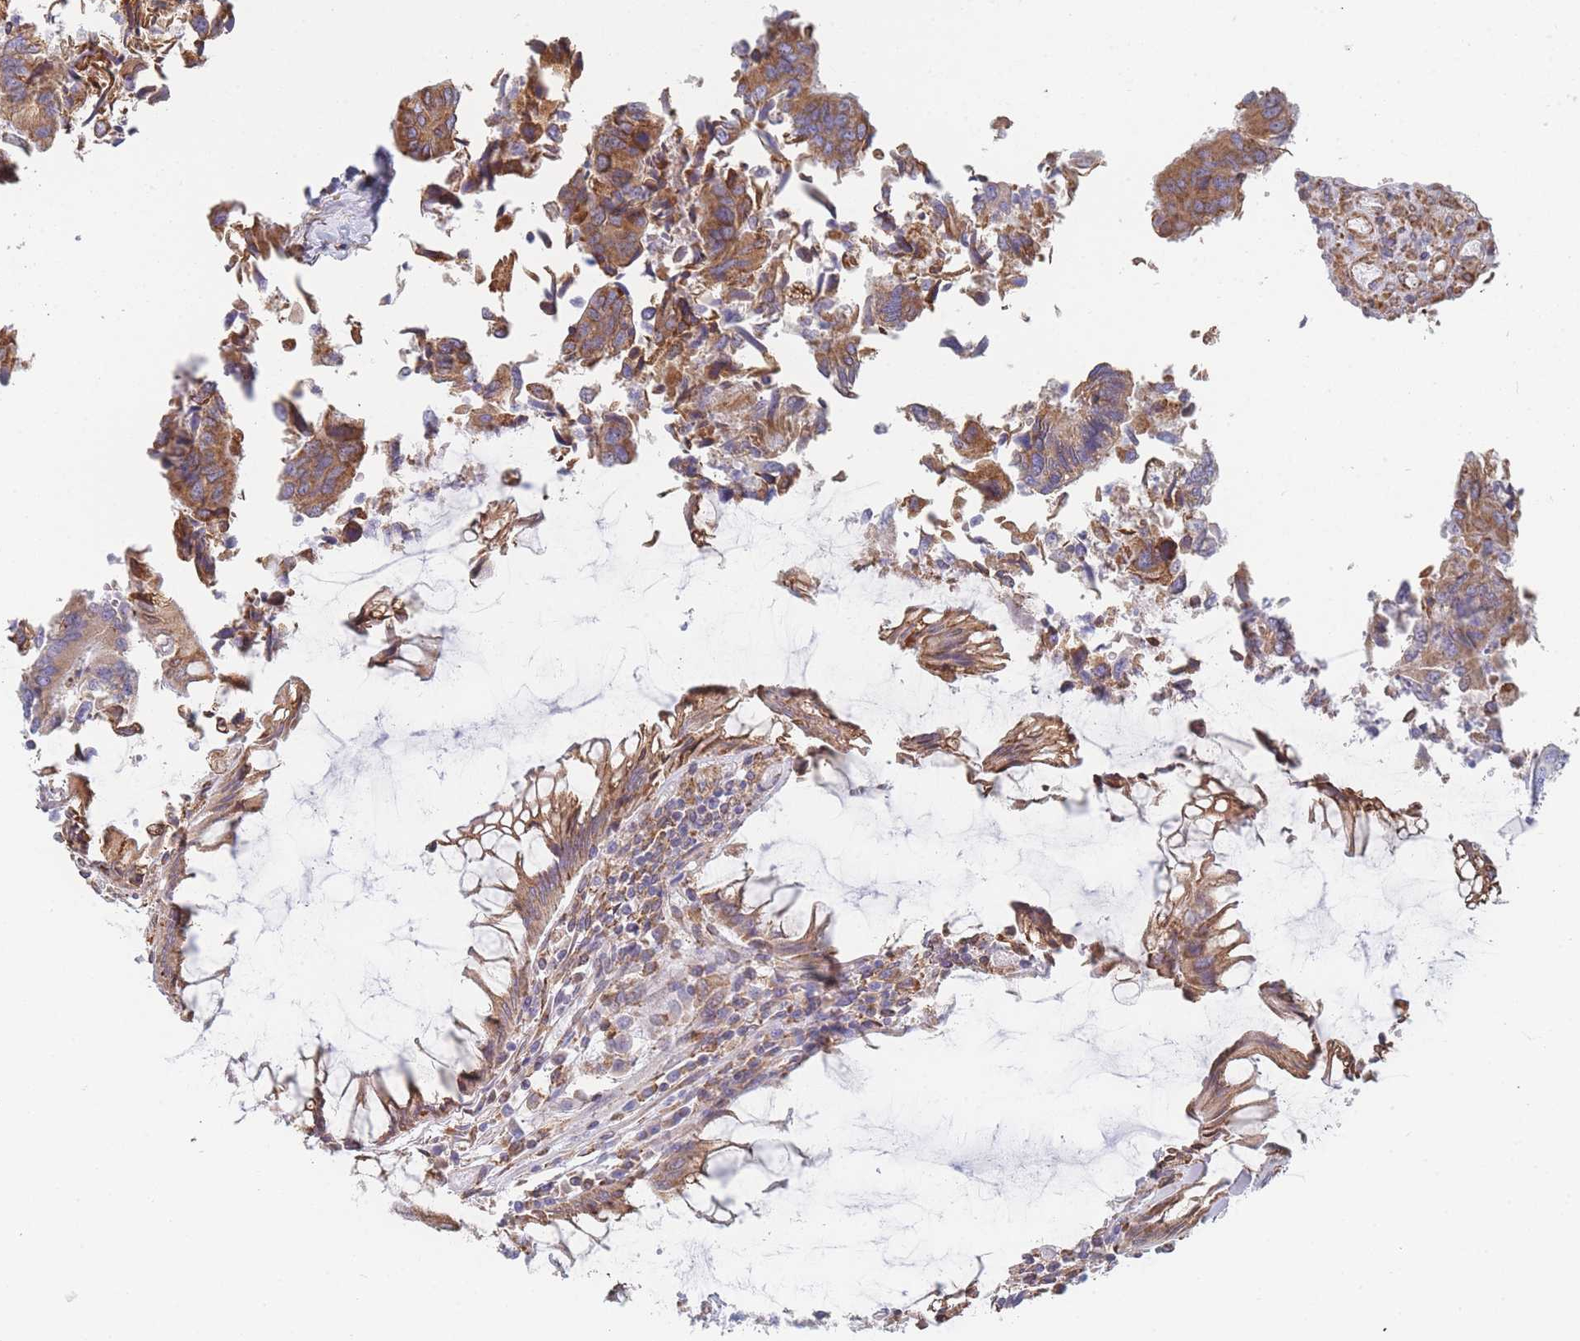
{"staining": {"intensity": "moderate", "quantity": ">75%", "location": "cytoplasmic/membranous"}, "tissue": "colorectal cancer", "cell_type": "Tumor cells", "image_type": "cancer", "snomed": [{"axis": "morphology", "description": "Adenocarcinoma, NOS"}, {"axis": "topography", "description": "Colon"}], "caption": "Tumor cells exhibit medium levels of moderate cytoplasmic/membranous staining in approximately >75% of cells in human colorectal cancer.", "gene": "OR7C2", "patient": {"sex": "female", "age": 67}}